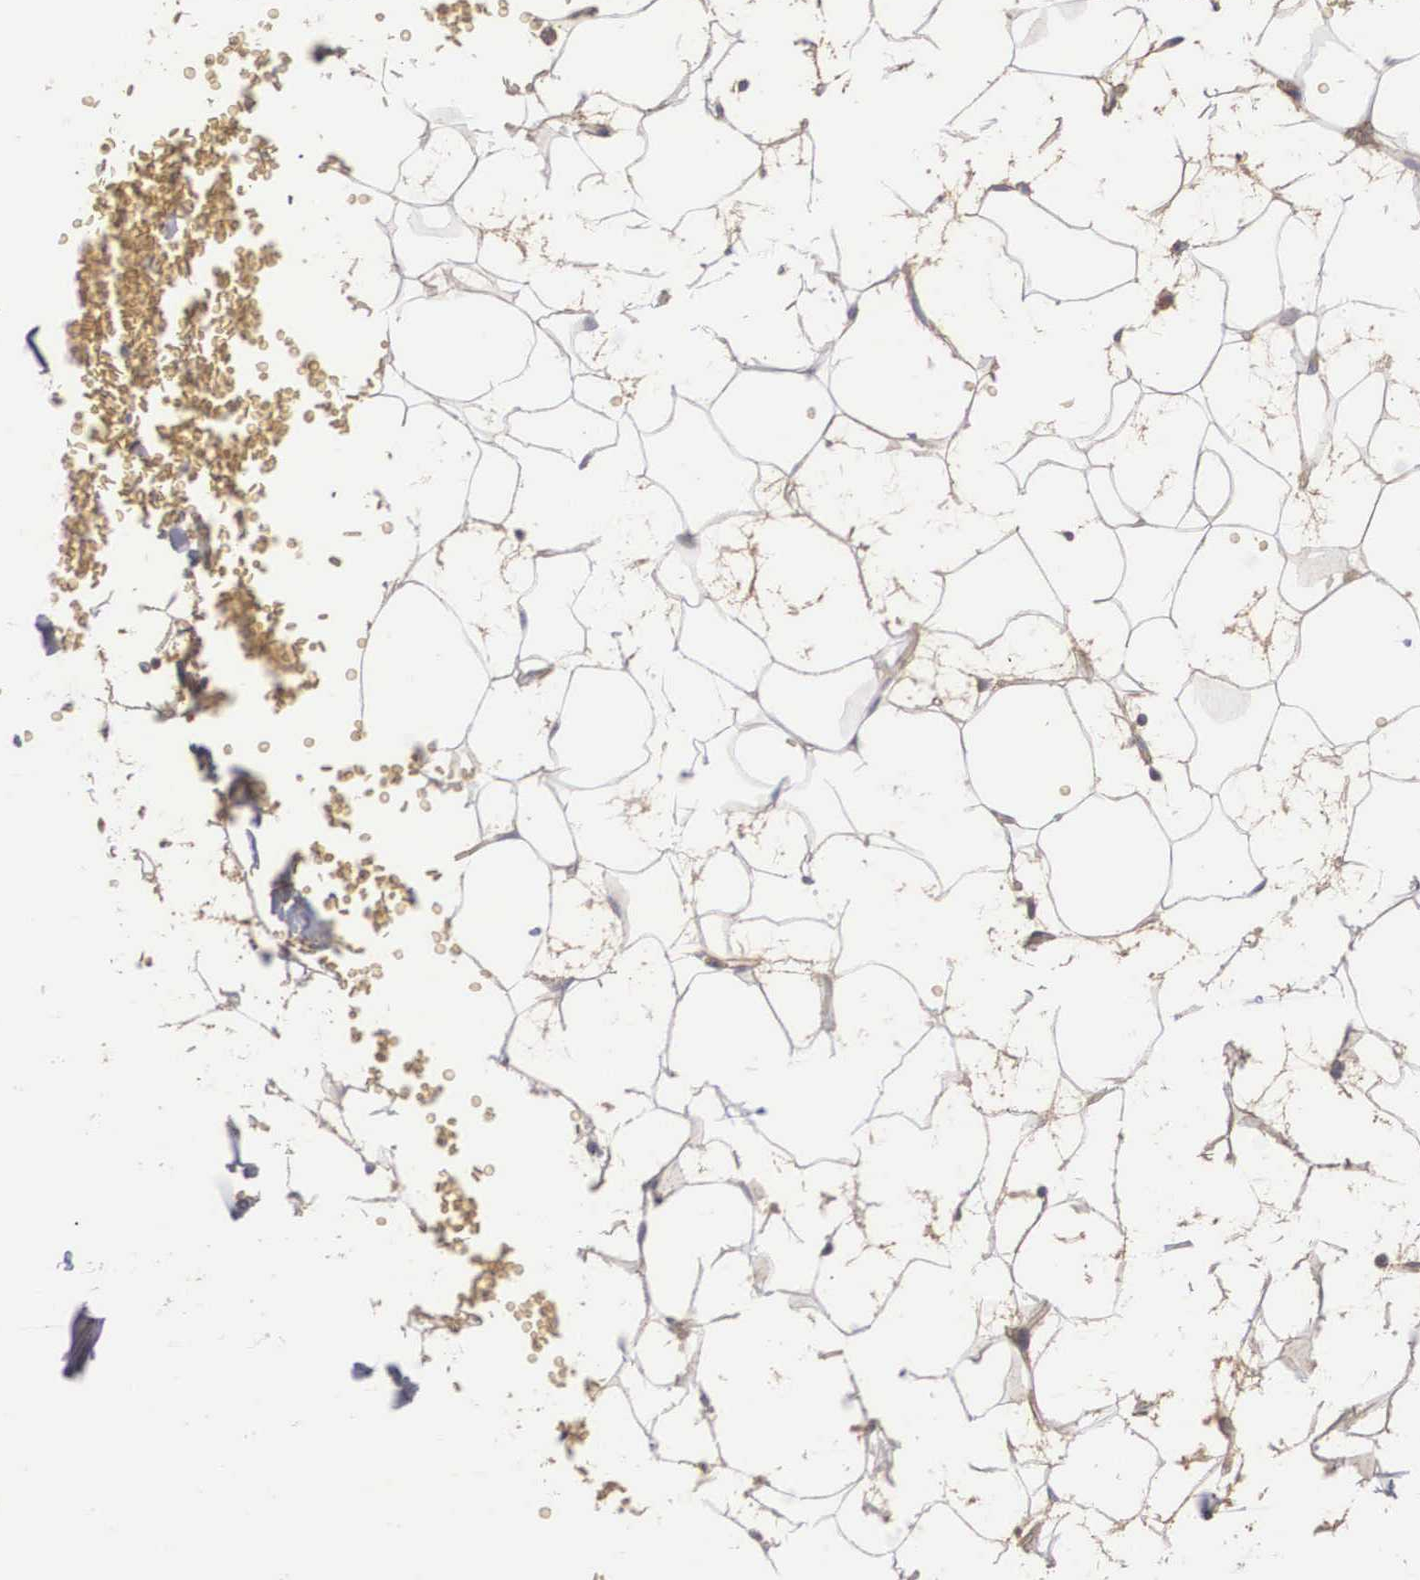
{"staining": {"intensity": "negative", "quantity": "none", "location": "none"}, "tissue": "adipose tissue", "cell_type": "Adipocytes", "image_type": "normal", "snomed": [{"axis": "morphology", "description": "Normal tissue, NOS"}, {"axis": "morphology", "description": "Inflammation, NOS"}, {"axis": "topography", "description": "Lymph node"}, {"axis": "topography", "description": "Peripheral nerve tissue"}], "caption": "Immunohistochemistry of benign adipose tissue demonstrates no expression in adipocytes.", "gene": "RBPJ", "patient": {"sex": "male", "age": 52}}